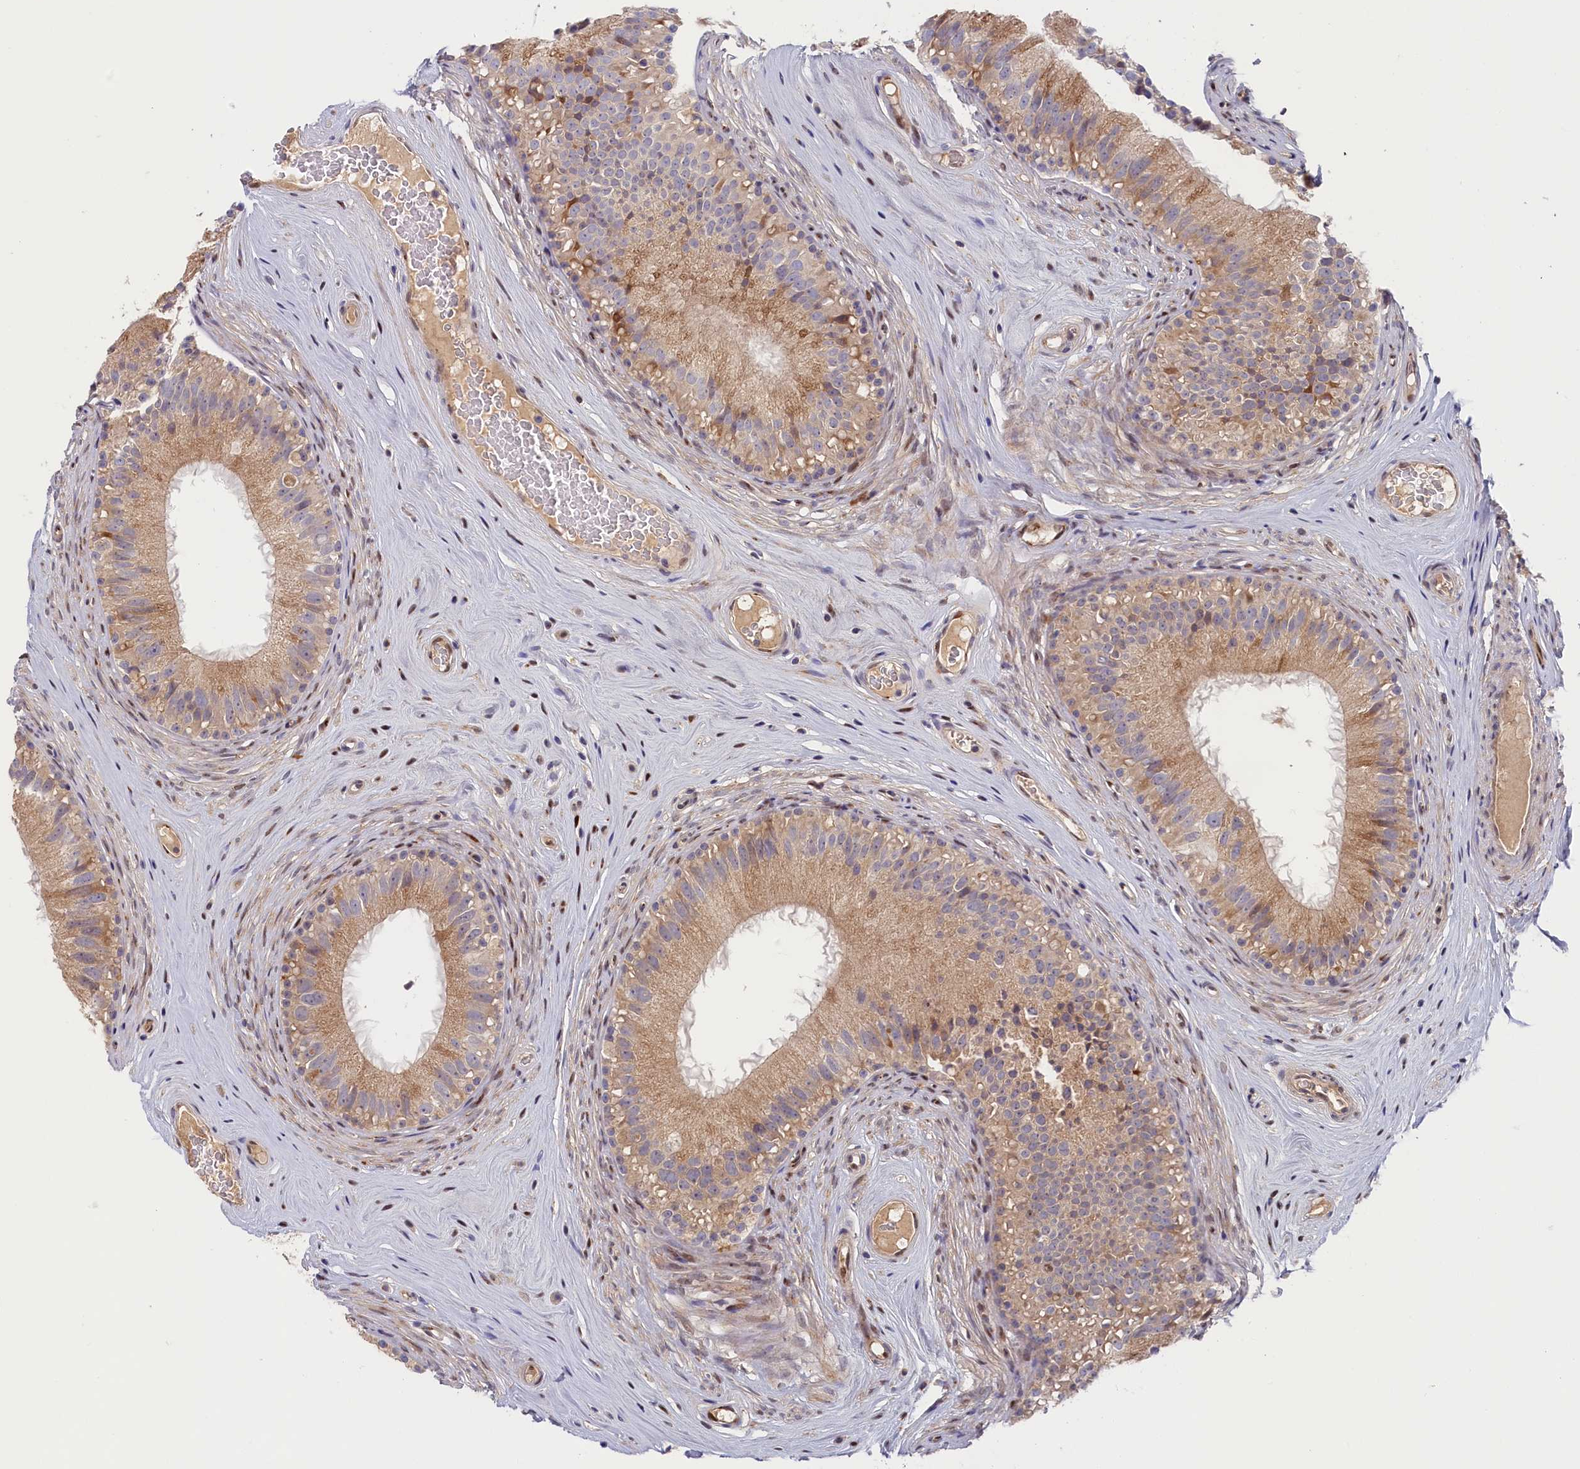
{"staining": {"intensity": "weak", "quantity": "25%-75%", "location": "cytoplasmic/membranous,nuclear"}, "tissue": "epididymis", "cell_type": "Glandular cells", "image_type": "normal", "snomed": [{"axis": "morphology", "description": "Normal tissue, NOS"}, {"axis": "topography", "description": "Epididymis"}], "caption": "Protein analysis of unremarkable epididymis exhibits weak cytoplasmic/membranous,nuclear staining in about 25%-75% of glandular cells.", "gene": "CHST12", "patient": {"sex": "male", "age": 45}}